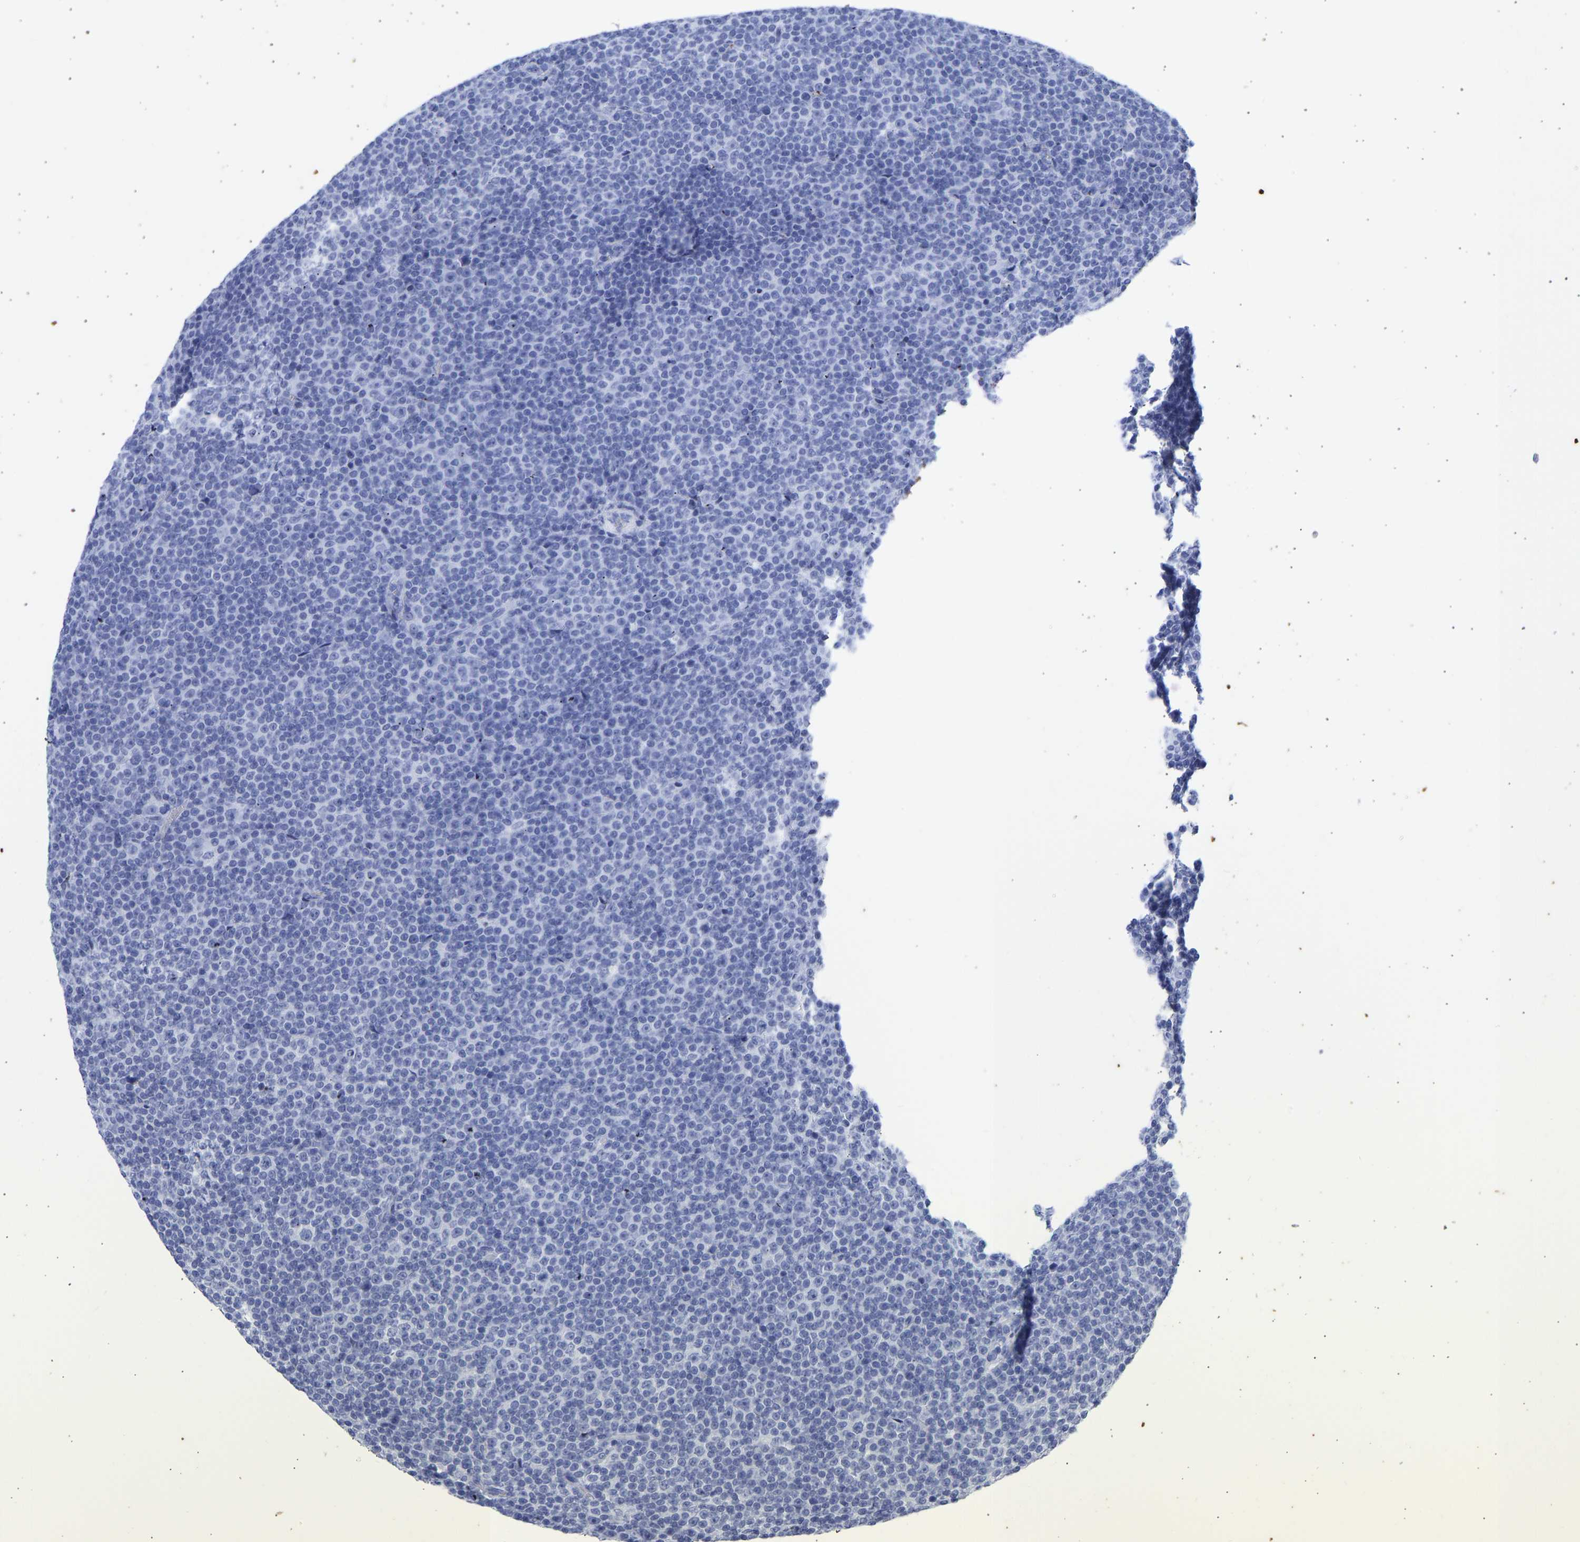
{"staining": {"intensity": "negative", "quantity": "none", "location": "none"}, "tissue": "lymphoma", "cell_type": "Tumor cells", "image_type": "cancer", "snomed": [{"axis": "morphology", "description": "Malignant lymphoma, non-Hodgkin's type, Low grade"}, {"axis": "topography", "description": "Lymph node"}], "caption": "IHC image of neoplastic tissue: human low-grade malignant lymphoma, non-Hodgkin's type stained with DAB reveals no significant protein expression in tumor cells. Nuclei are stained in blue.", "gene": "KRT1", "patient": {"sex": "female", "age": 67}}